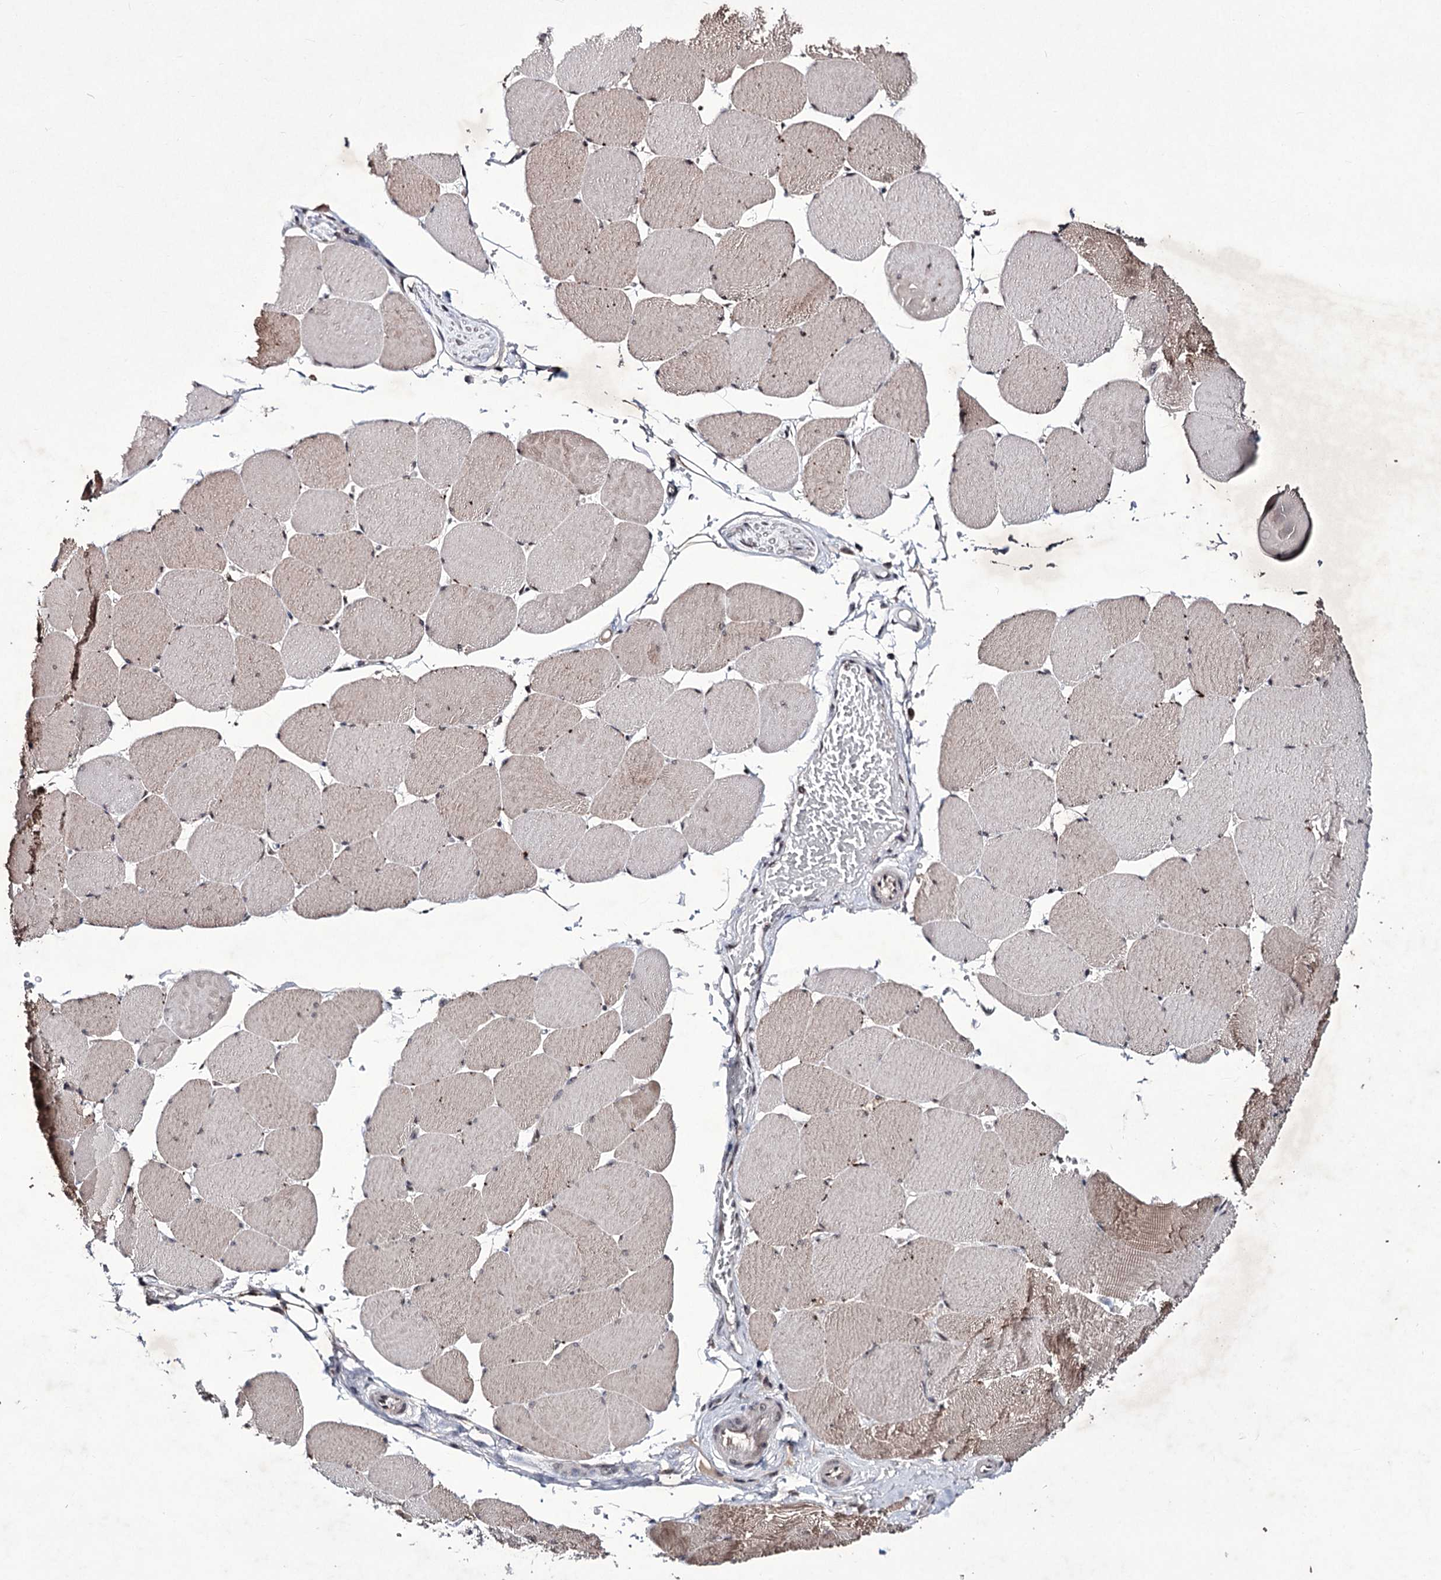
{"staining": {"intensity": "moderate", "quantity": "25%-75%", "location": "cytoplasmic/membranous"}, "tissue": "skeletal muscle", "cell_type": "Myocytes", "image_type": "normal", "snomed": [{"axis": "morphology", "description": "Normal tissue, NOS"}, {"axis": "topography", "description": "Skeletal muscle"}, {"axis": "topography", "description": "Head-Neck"}], "caption": "Immunohistochemical staining of unremarkable human skeletal muscle demonstrates medium levels of moderate cytoplasmic/membranous staining in about 25%-75% of myocytes.", "gene": "VGLL4", "patient": {"sex": "male", "age": 66}}